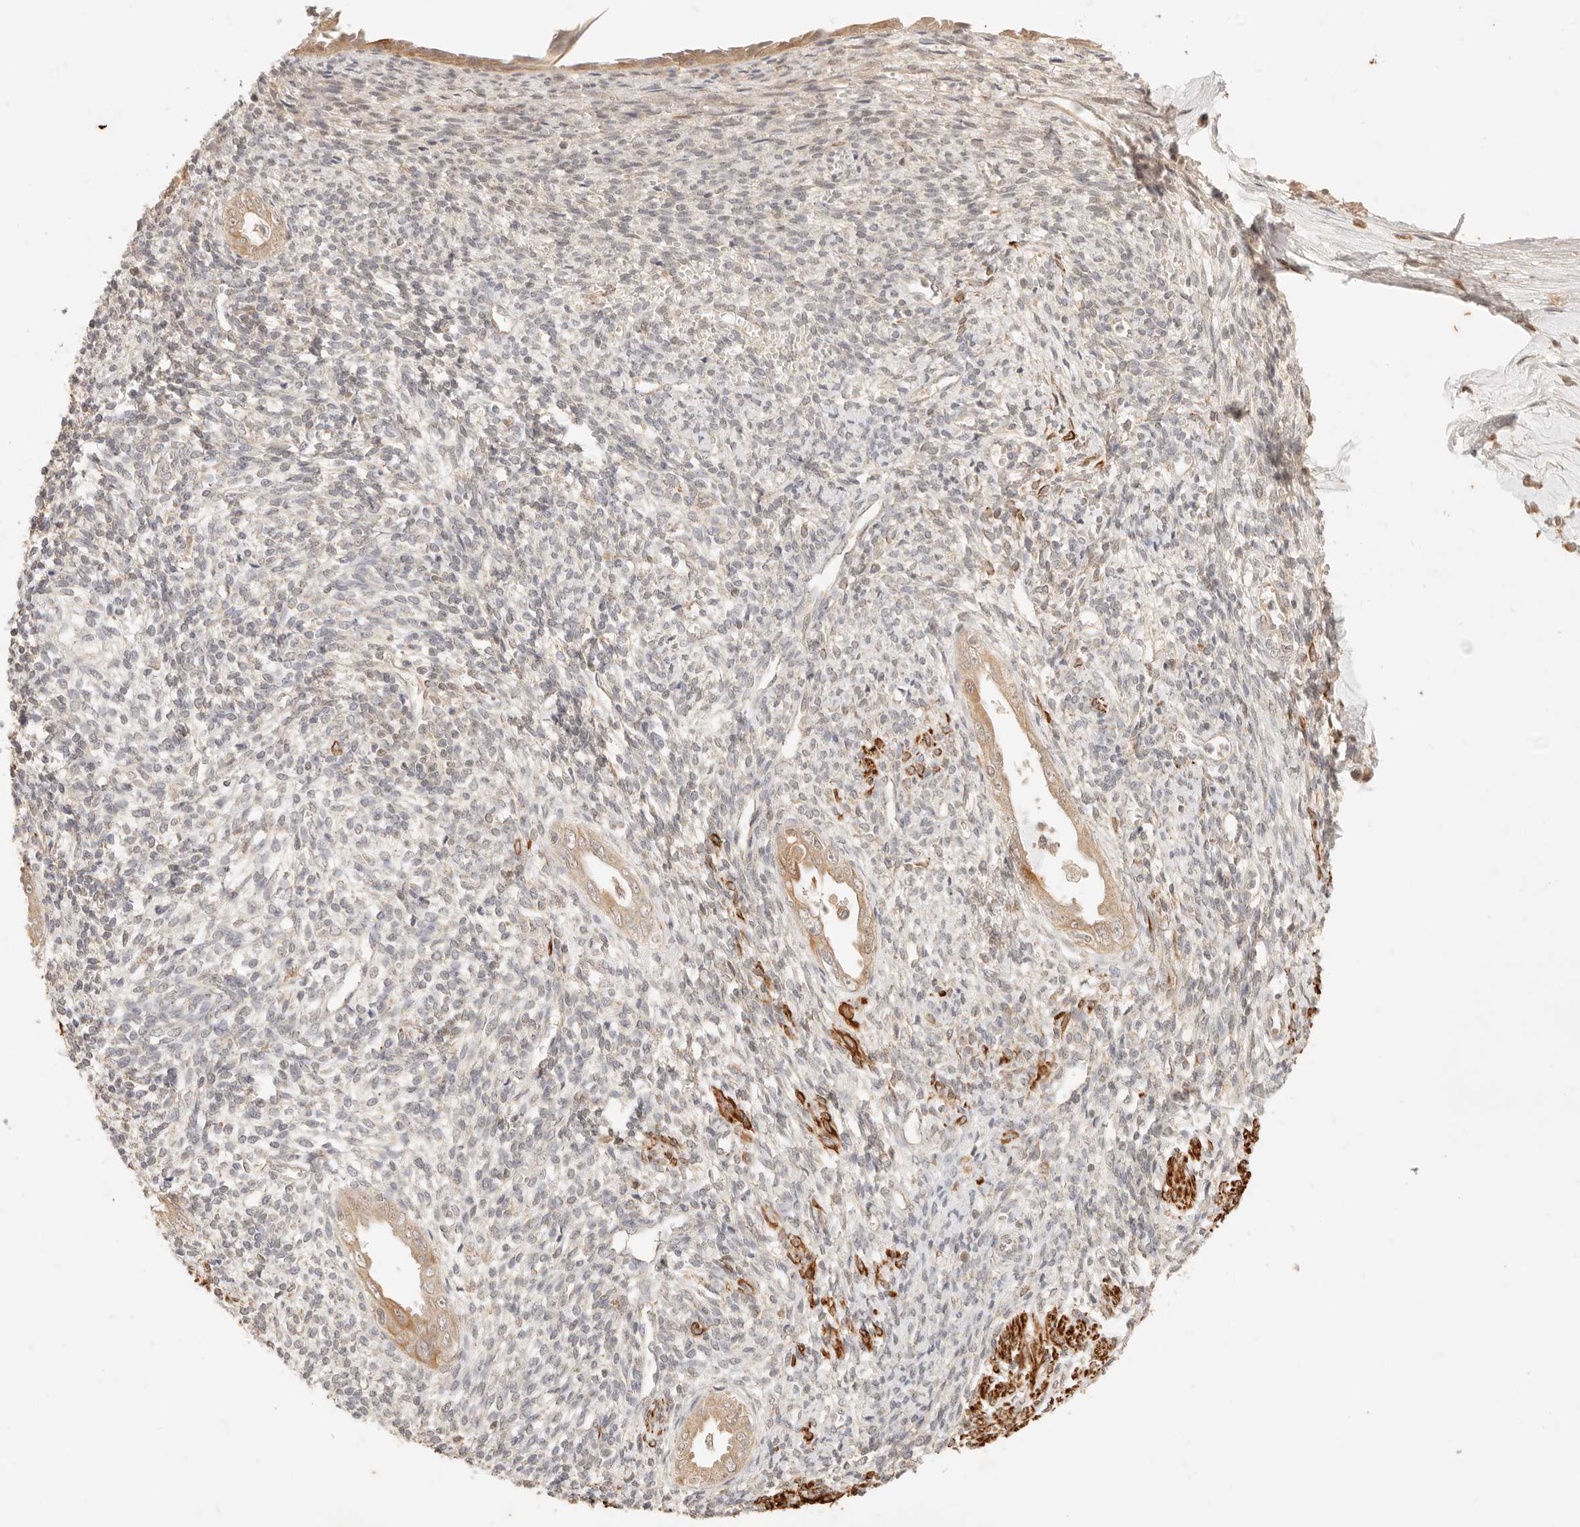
{"staining": {"intensity": "negative", "quantity": "none", "location": "none"}, "tissue": "endometrium", "cell_type": "Cells in endometrial stroma", "image_type": "normal", "snomed": [{"axis": "morphology", "description": "Normal tissue, NOS"}, {"axis": "topography", "description": "Endometrium"}], "caption": "Immunohistochemistry (IHC) of benign endometrium exhibits no staining in cells in endometrial stroma.", "gene": "TRIM11", "patient": {"sex": "female", "age": 66}}